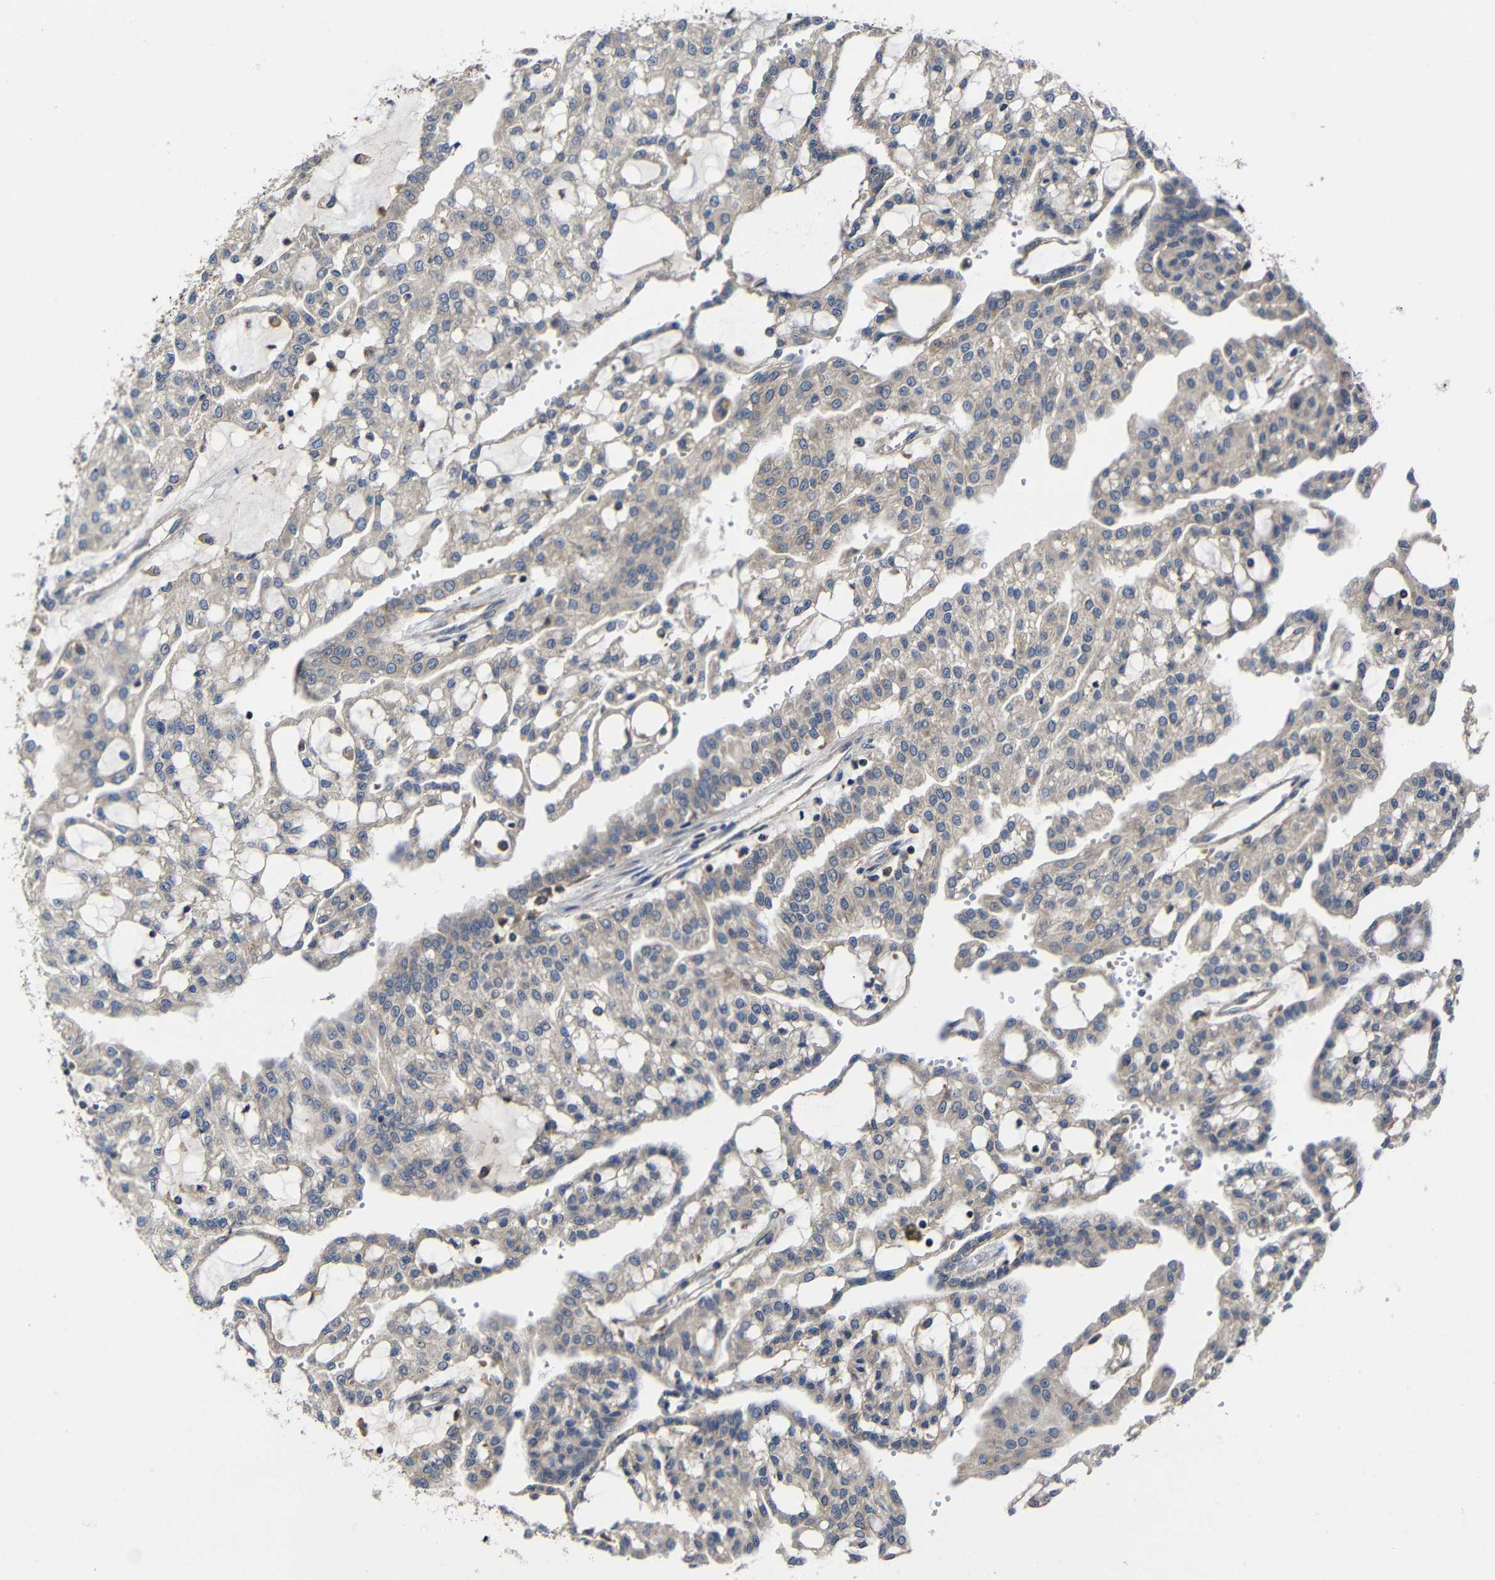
{"staining": {"intensity": "weak", "quantity": ">75%", "location": "cytoplasmic/membranous"}, "tissue": "renal cancer", "cell_type": "Tumor cells", "image_type": "cancer", "snomed": [{"axis": "morphology", "description": "Adenocarcinoma, NOS"}, {"axis": "topography", "description": "Kidney"}], "caption": "A brown stain highlights weak cytoplasmic/membranous positivity of a protein in renal cancer tumor cells.", "gene": "LPAR5", "patient": {"sex": "male", "age": 63}}